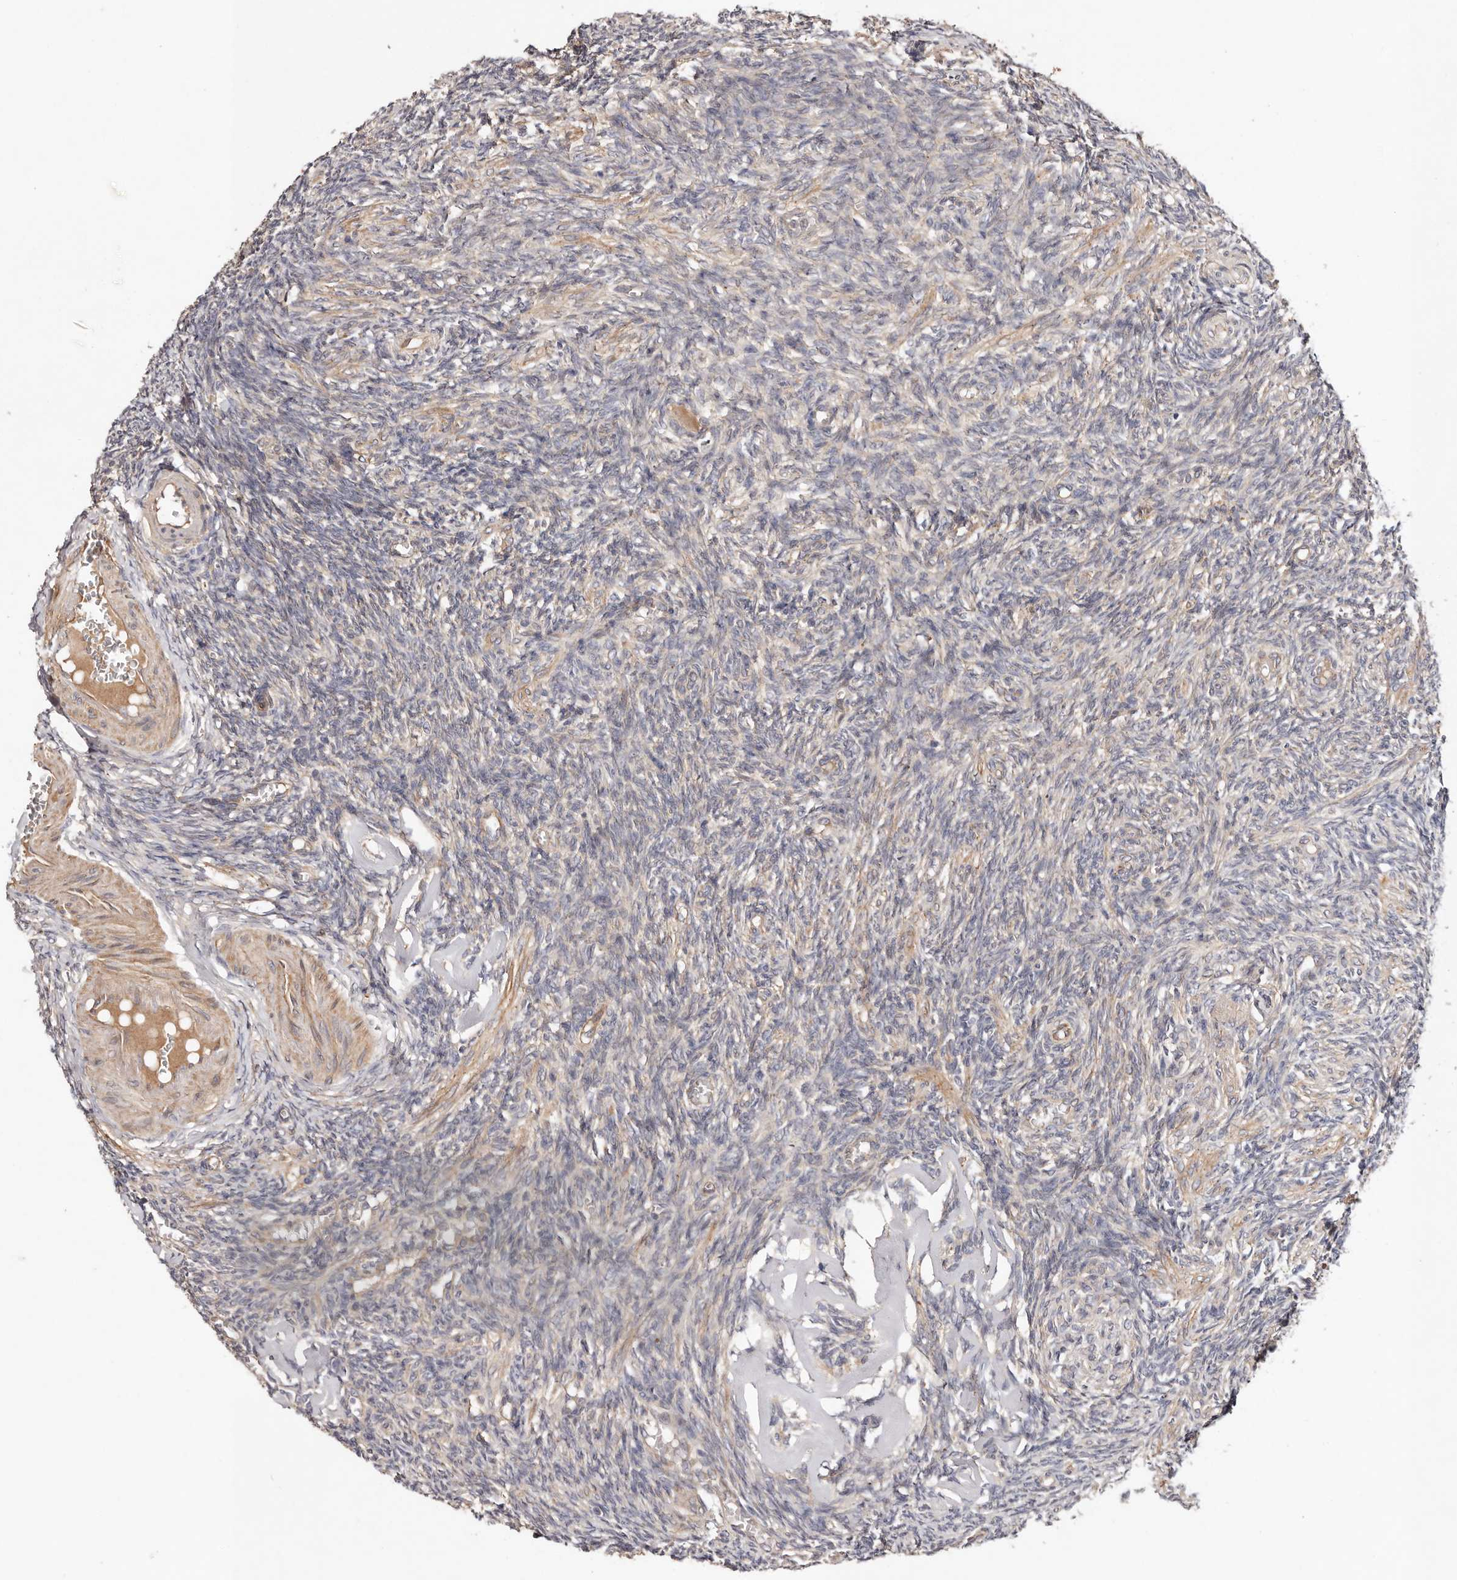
{"staining": {"intensity": "negative", "quantity": "none", "location": "none"}, "tissue": "ovary", "cell_type": "Ovarian stroma cells", "image_type": "normal", "snomed": [{"axis": "morphology", "description": "Normal tissue, NOS"}, {"axis": "topography", "description": "Ovary"}], "caption": "This micrograph is of normal ovary stained with IHC to label a protein in brown with the nuclei are counter-stained blue. There is no staining in ovarian stroma cells. (DAB immunohistochemistry, high magnification).", "gene": "MACF1", "patient": {"sex": "female", "age": 27}}